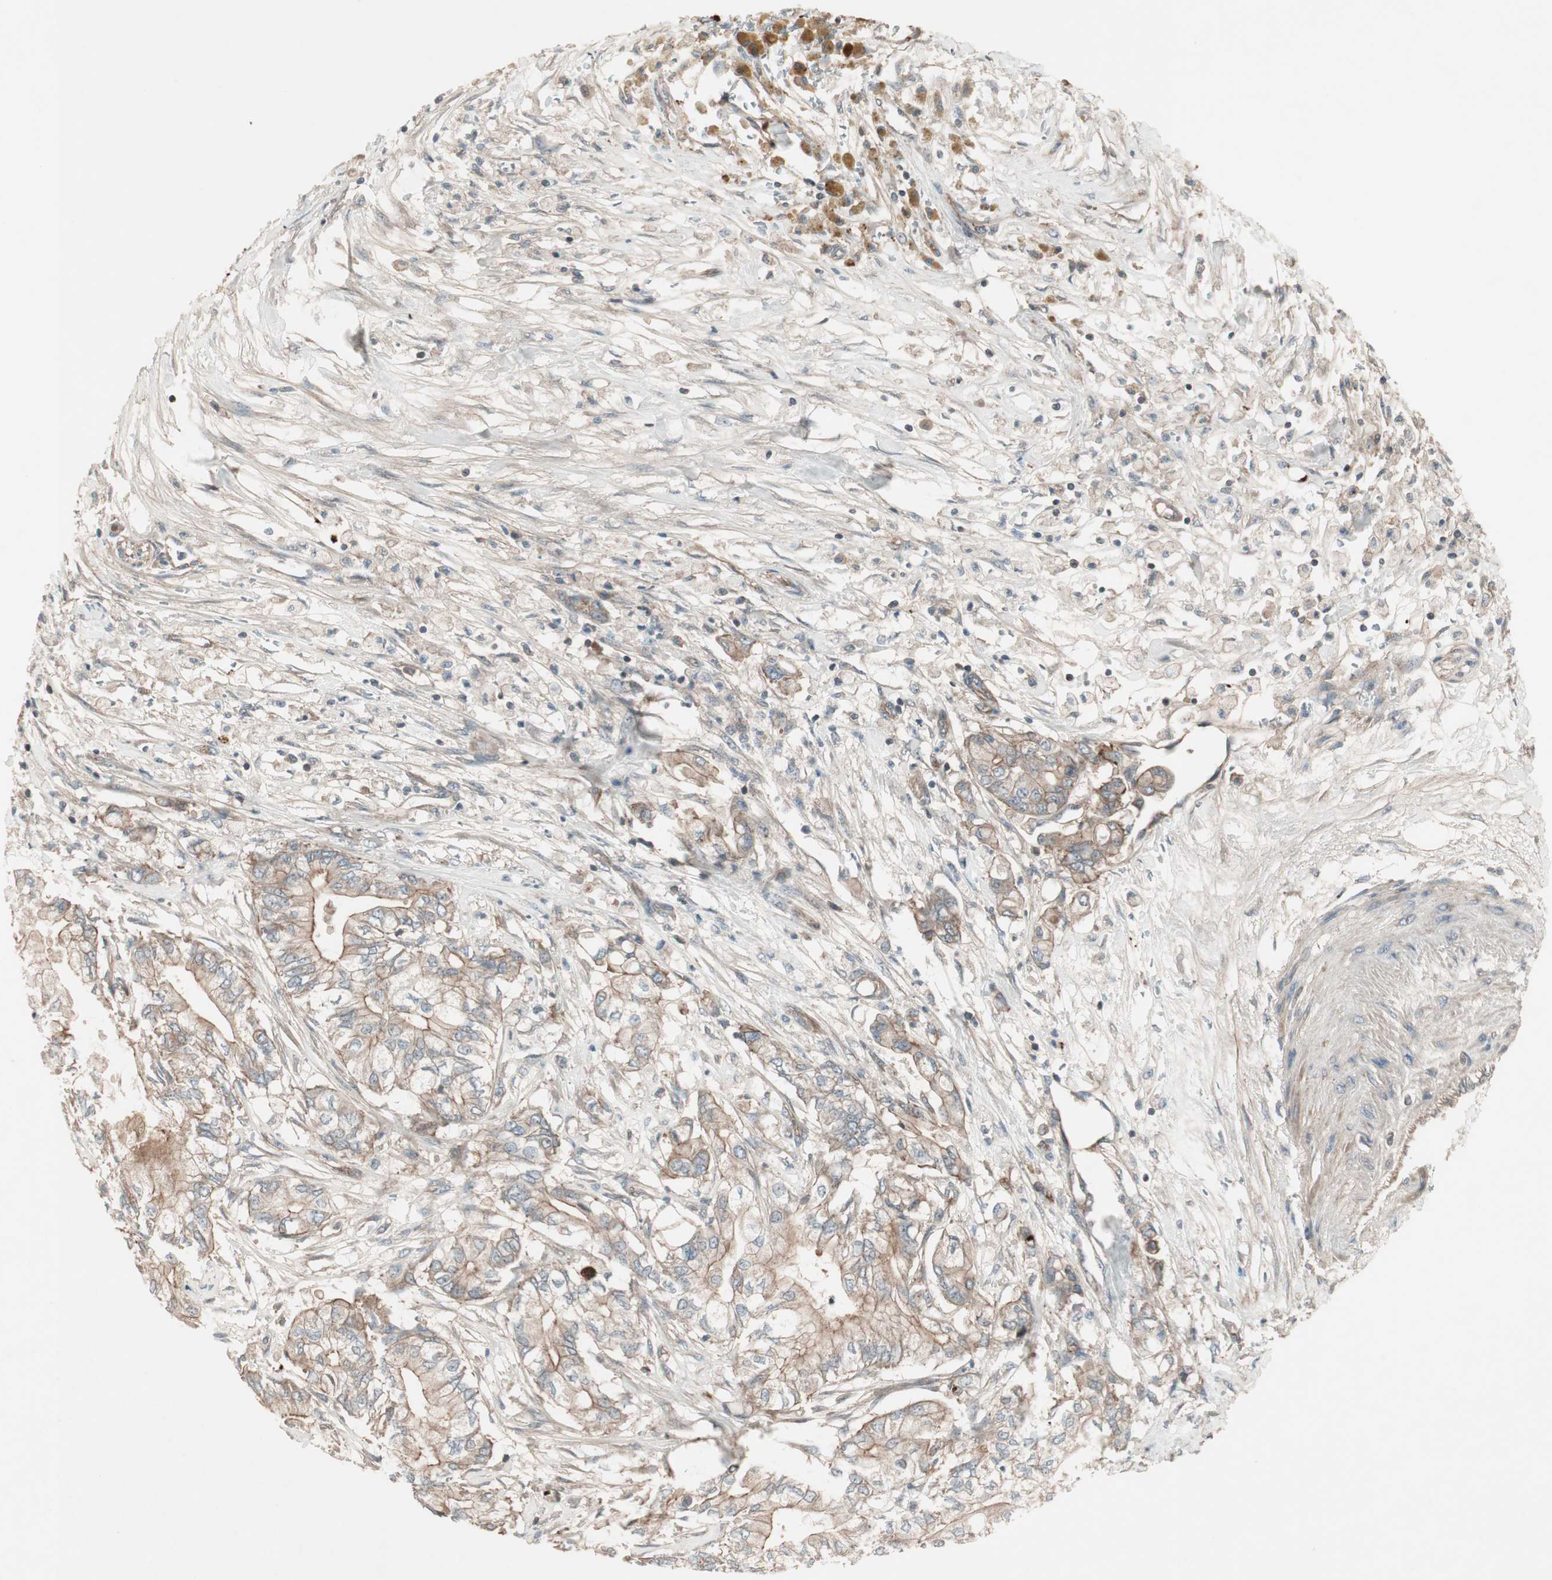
{"staining": {"intensity": "moderate", "quantity": "25%-75%", "location": "cytoplasmic/membranous"}, "tissue": "pancreatic cancer", "cell_type": "Tumor cells", "image_type": "cancer", "snomed": [{"axis": "morphology", "description": "Adenocarcinoma, NOS"}, {"axis": "topography", "description": "Pancreas"}], "caption": "Pancreatic cancer (adenocarcinoma) stained for a protein displays moderate cytoplasmic/membranous positivity in tumor cells.", "gene": "TFPI", "patient": {"sex": "male", "age": 70}}